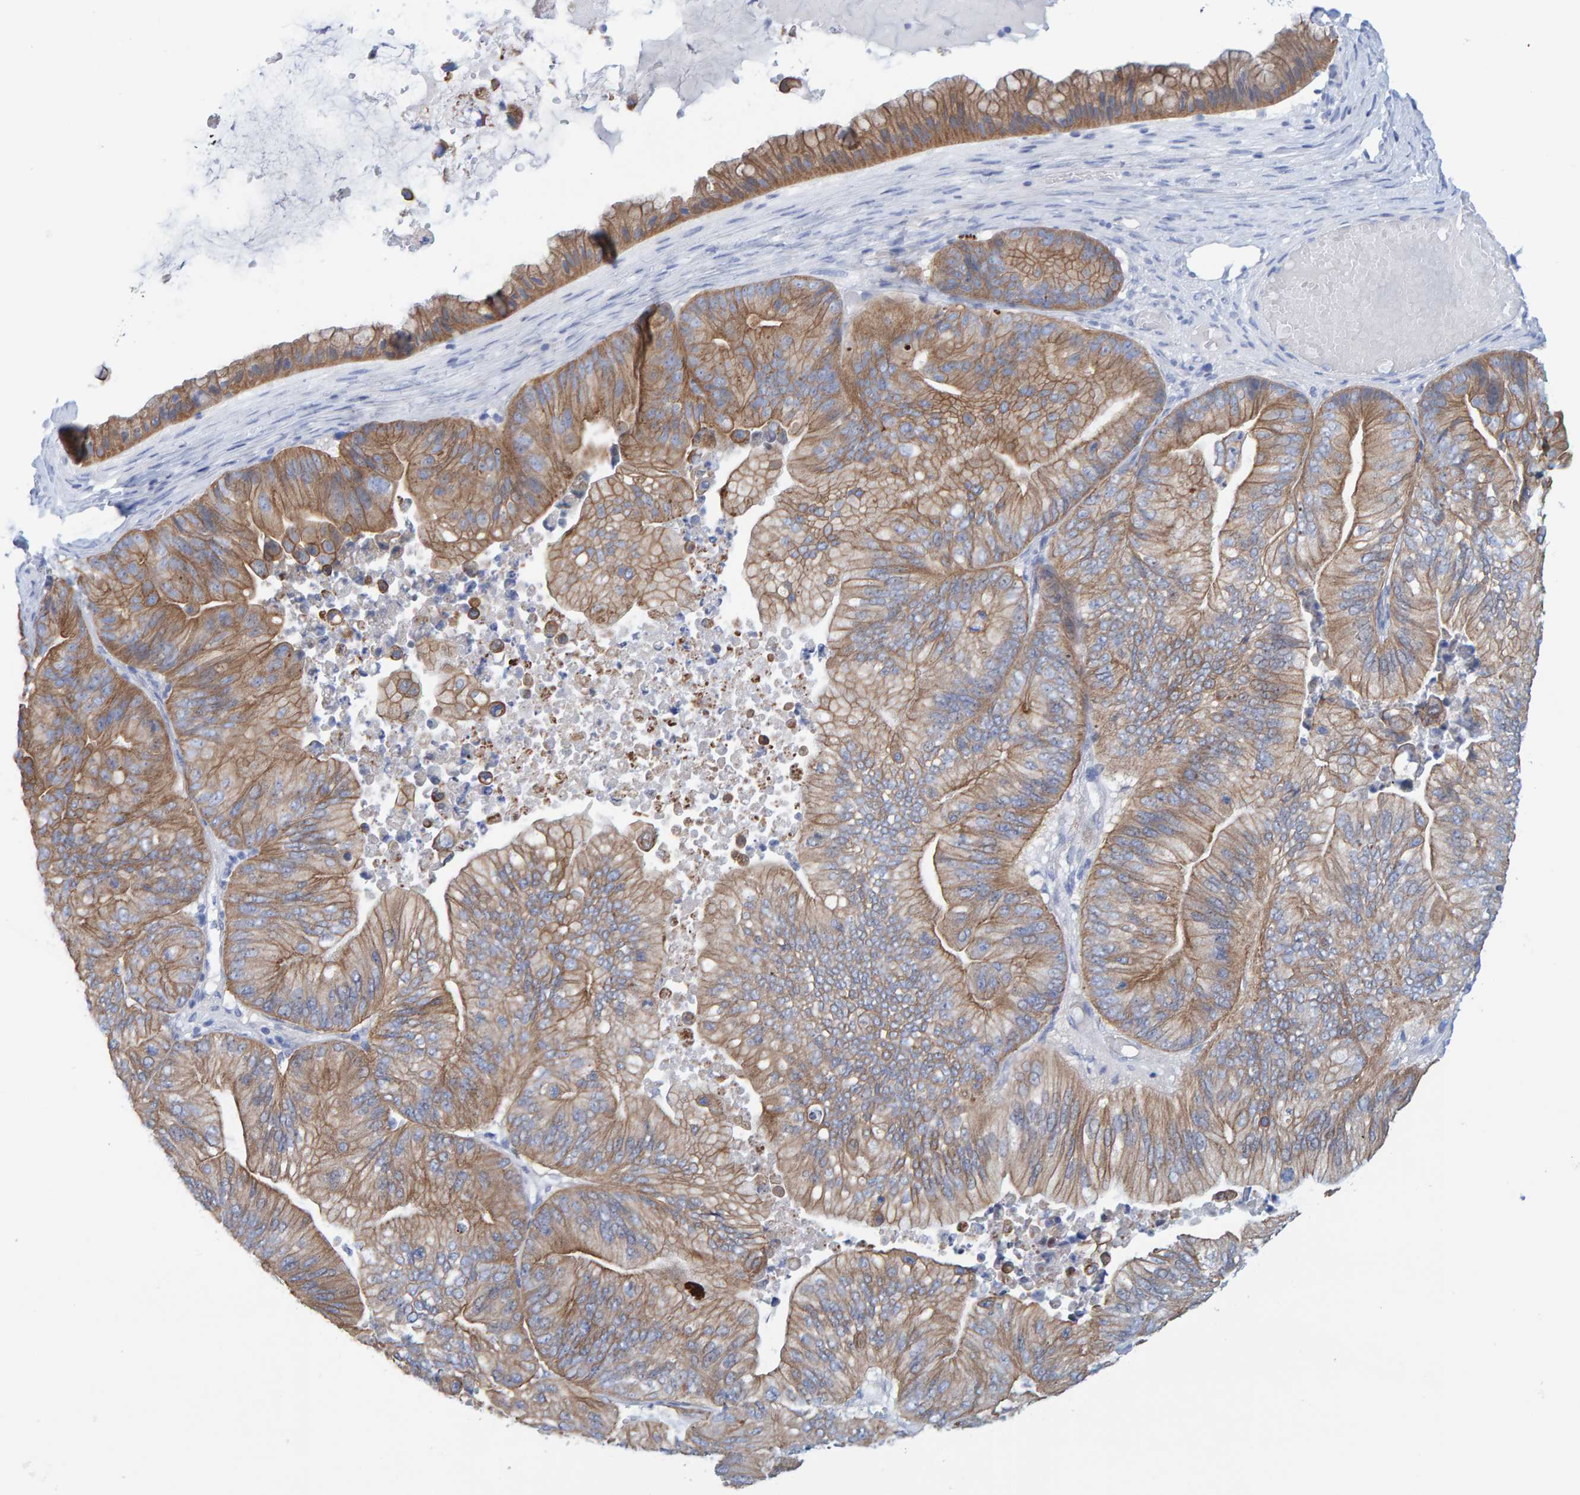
{"staining": {"intensity": "moderate", "quantity": ">75%", "location": "cytoplasmic/membranous"}, "tissue": "ovarian cancer", "cell_type": "Tumor cells", "image_type": "cancer", "snomed": [{"axis": "morphology", "description": "Cystadenocarcinoma, mucinous, NOS"}, {"axis": "topography", "description": "Ovary"}], "caption": "Human mucinous cystadenocarcinoma (ovarian) stained with a brown dye reveals moderate cytoplasmic/membranous positive positivity in about >75% of tumor cells.", "gene": "JAKMIP3", "patient": {"sex": "female", "age": 61}}